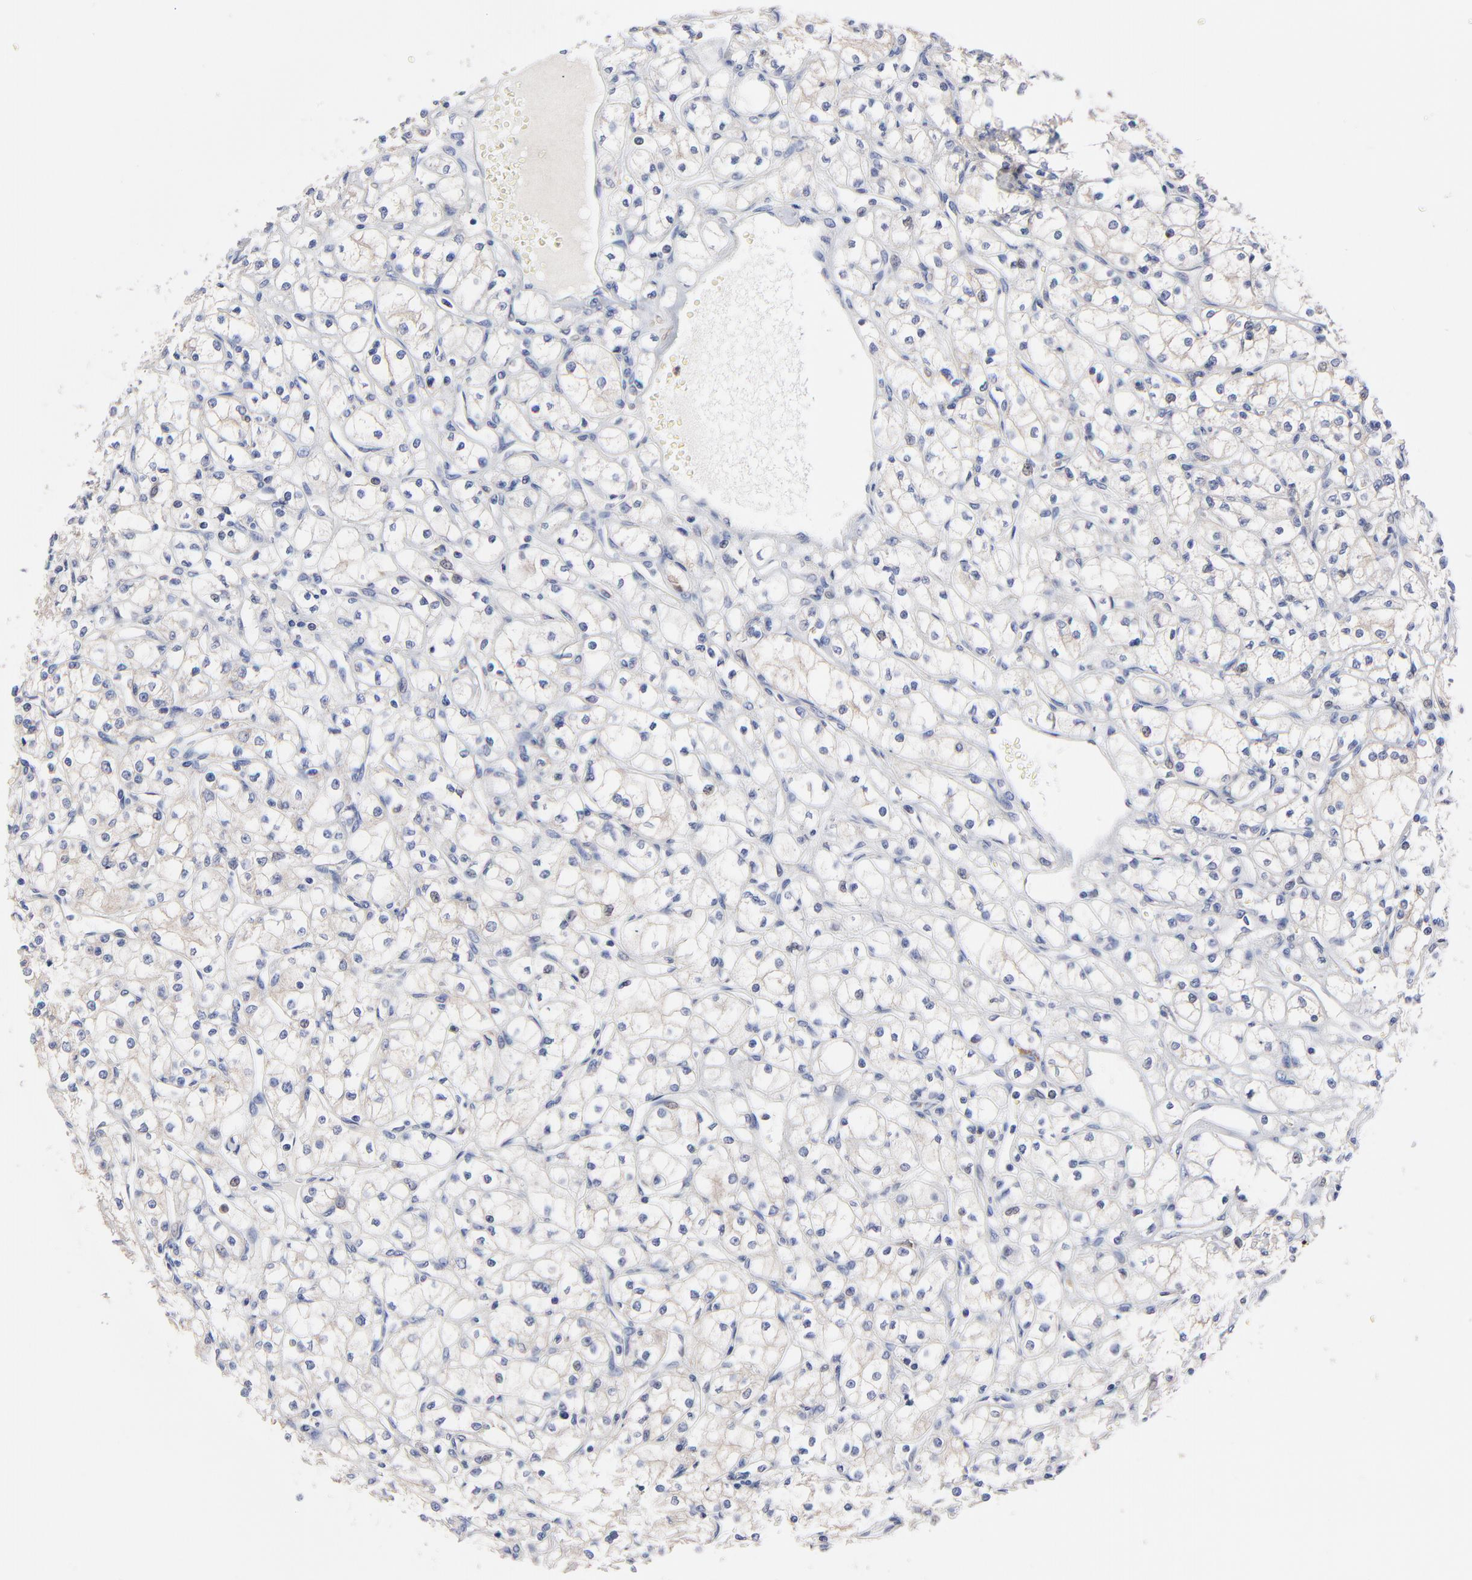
{"staining": {"intensity": "negative", "quantity": "none", "location": "none"}, "tissue": "renal cancer", "cell_type": "Tumor cells", "image_type": "cancer", "snomed": [{"axis": "morphology", "description": "Adenocarcinoma, NOS"}, {"axis": "topography", "description": "Kidney"}], "caption": "This micrograph is of adenocarcinoma (renal) stained with immunohistochemistry to label a protein in brown with the nuclei are counter-stained blue. There is no positivity in tumor cells. (IHC, brightfield microscopy, high magnification).", "gene": "PPFIBP2", "patient": {"sex": "male", "age": 61}}